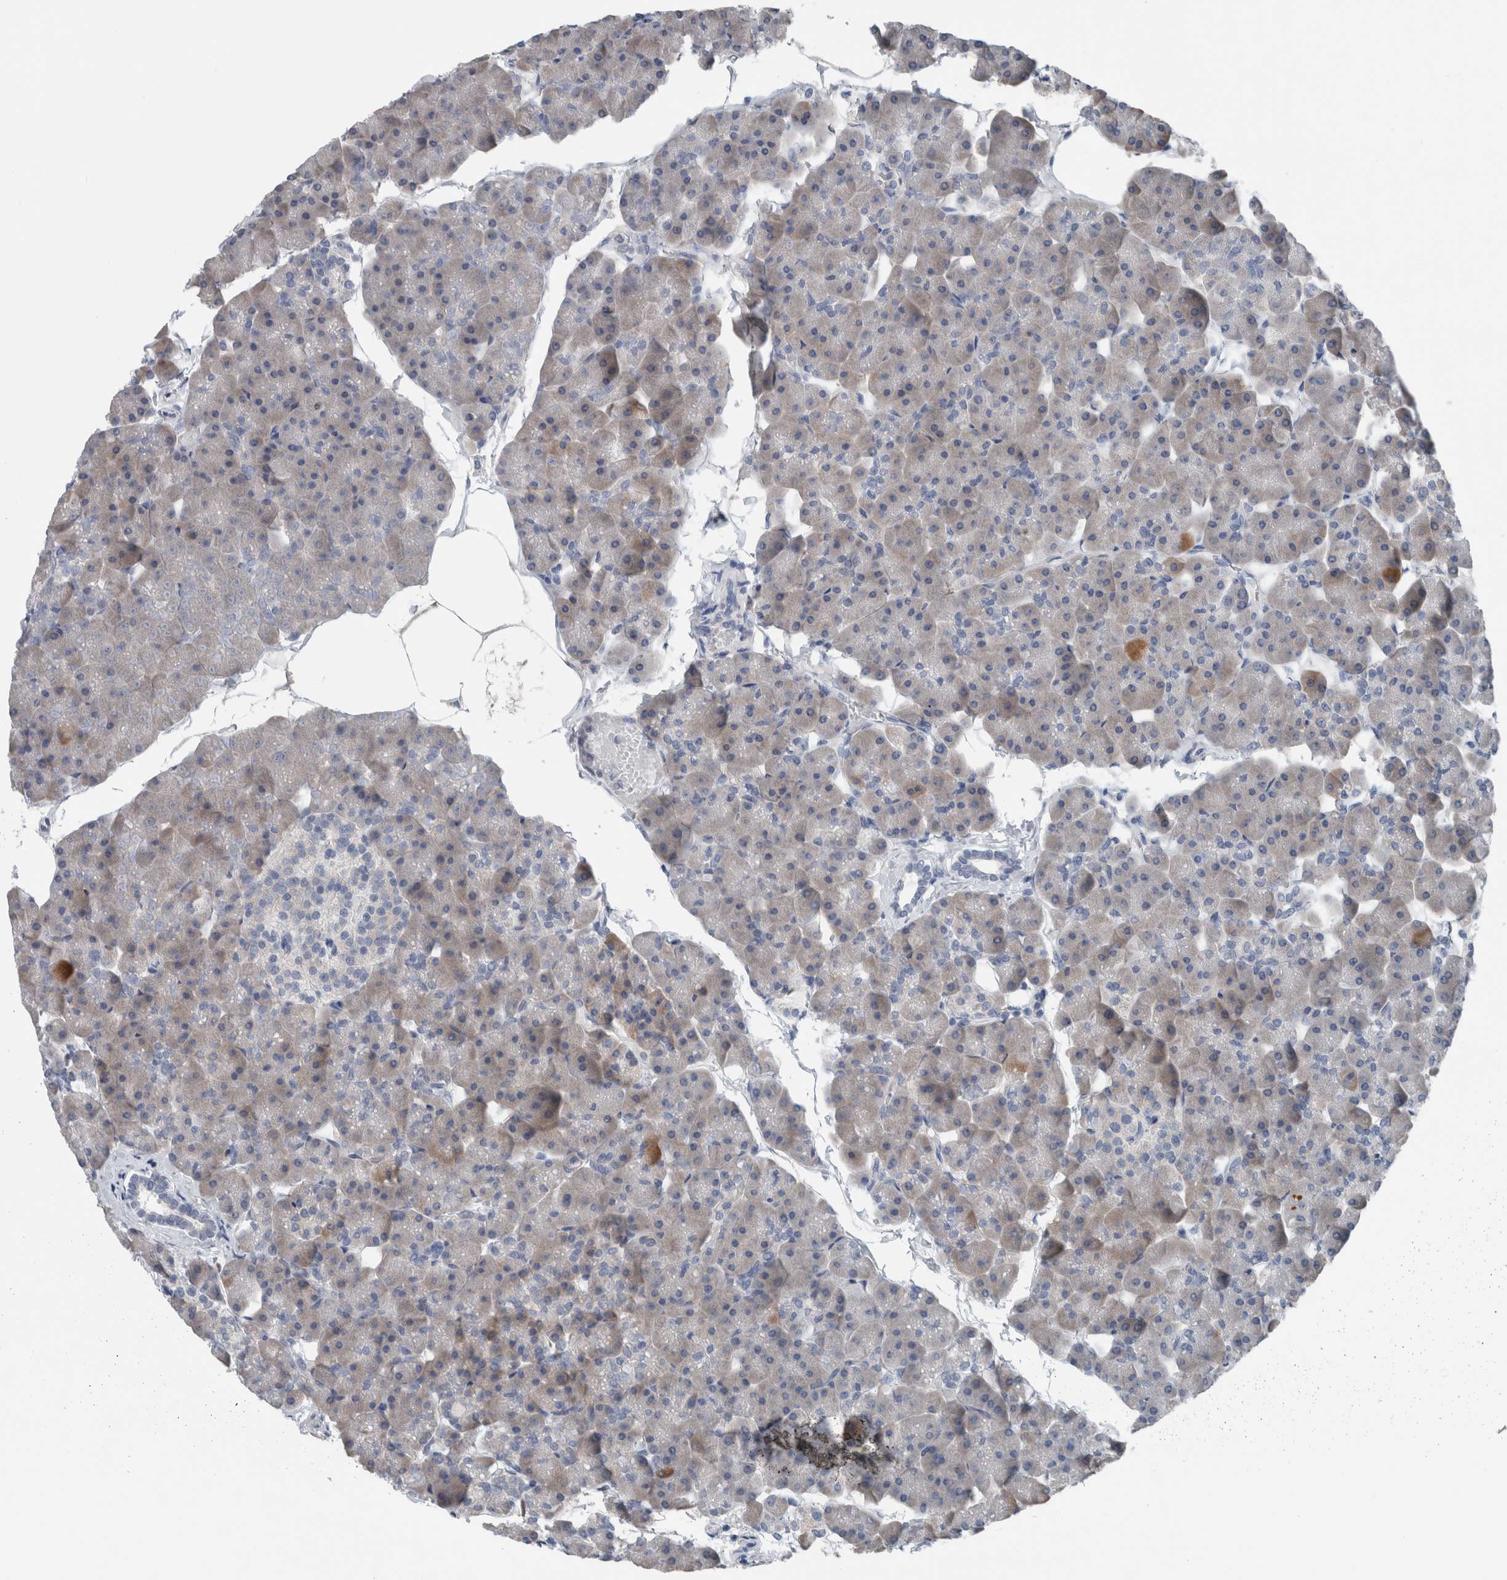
{"staining": {"intensity": "moderate", "quantity": "<25%", "location": "cytoplasmic/membranous"}, "tissue": "pancreas", "cell_type": "Exocrine glandular cells", "image_type": "normal", "snomed": [{"axis": "morphology", "description": "Normal tissue, NOS"}, {"axis": "topography", "description": "Pancreas"}], "caption": "Moderate cytoplasmic/membranous expression for a protein is present in approximately <25% of exocrine glandular cells of unremarkable pancreas using IHC.", "gene": "CRNN", "patient": {"sex": "male", "age": 35}}